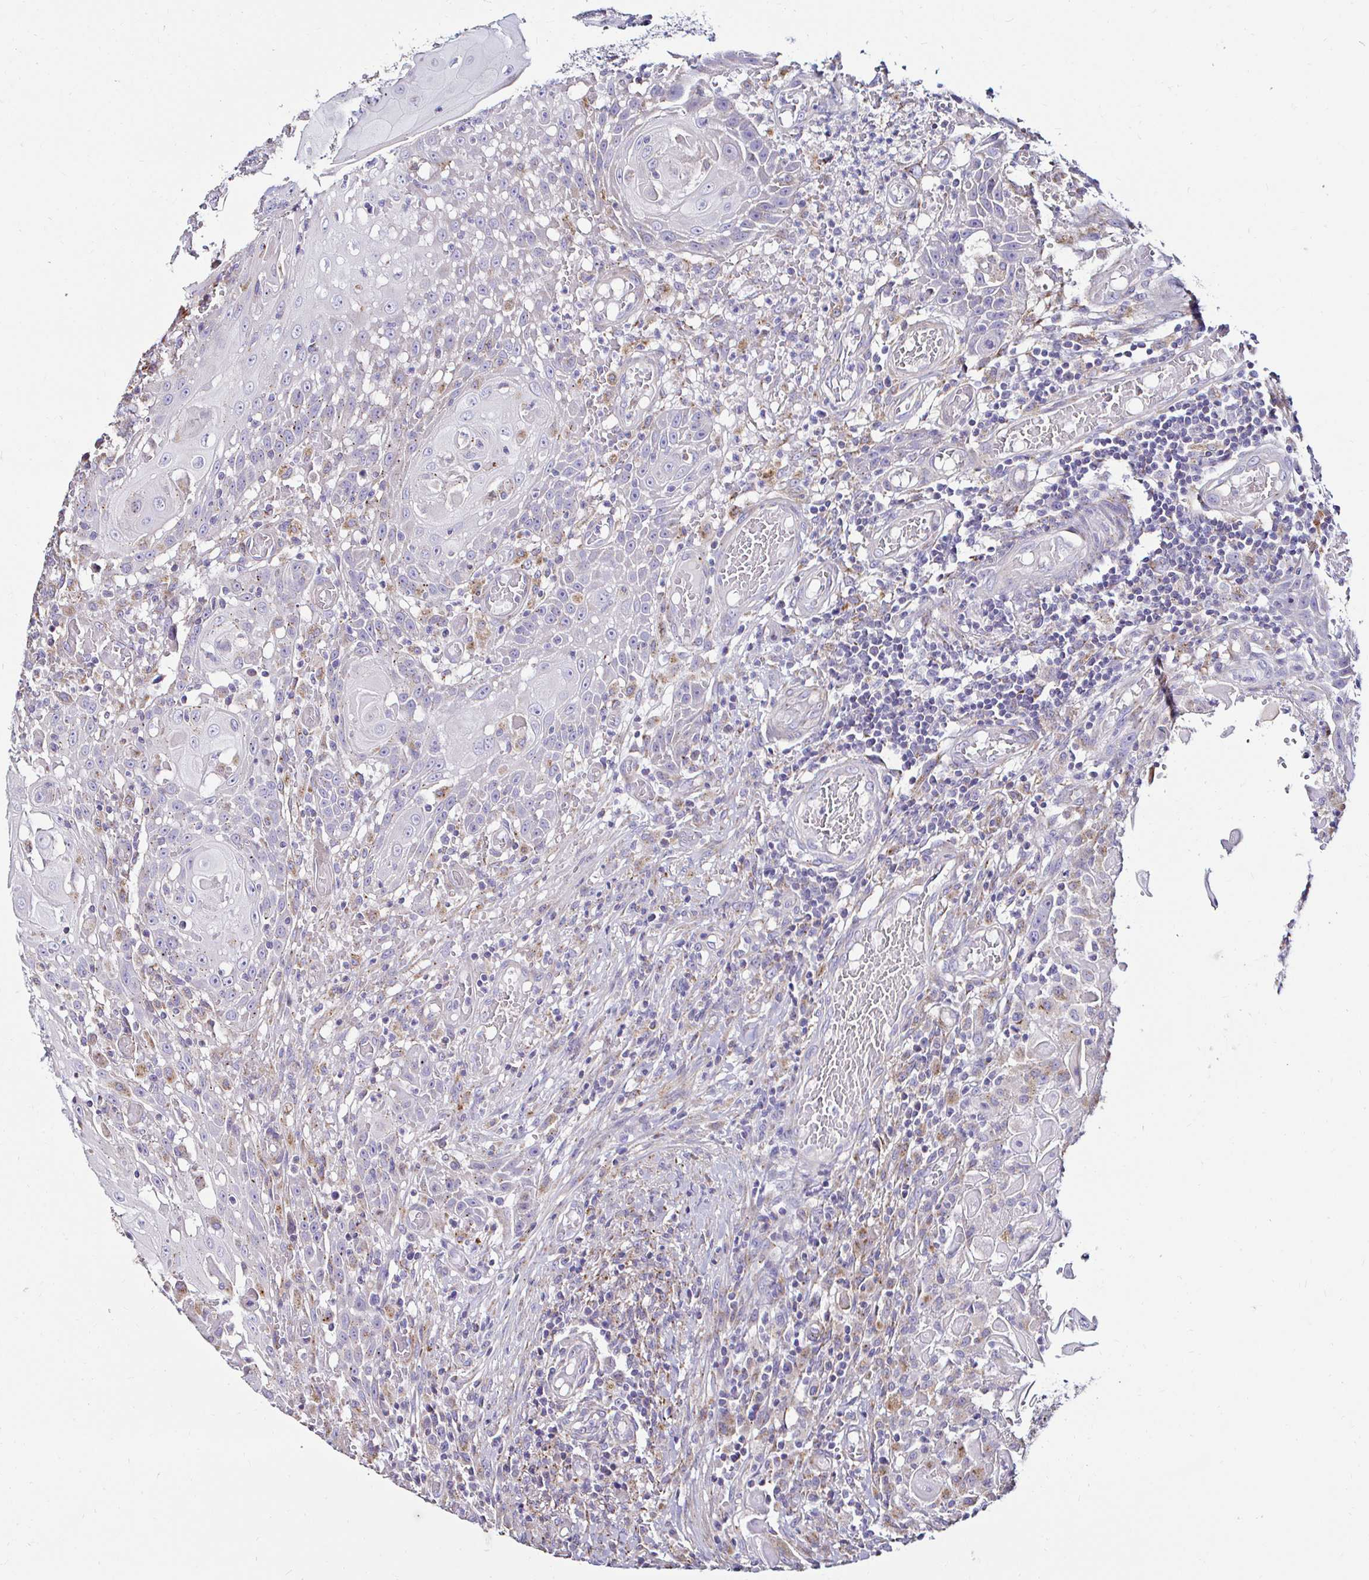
{"staining": {"intensity": "negative", "quantity": "none", "location": "none"}, "tissue": "head and neck cancer", "cell_type": "Tumor cells", "image_type": "cancer", "snomed": [{"axis": "morphology", "description": "Normal tissue, NOS"}, {"axis": "morphology", "description": "Squamous cell carcinoma, NOS"}, {"axis": "topography", "description": "Oral tissue"}, {"axis": "topography", "description": "Head-Neck"}], "caption": "Immunohistochemistry (IHC) micrograph of human head and neck squamous cell carcinoma stained for a protein (brown), which shows no expression in tumor cells.", "gene": "GALNS", "patient": {"sex": "female", "age": 55}}